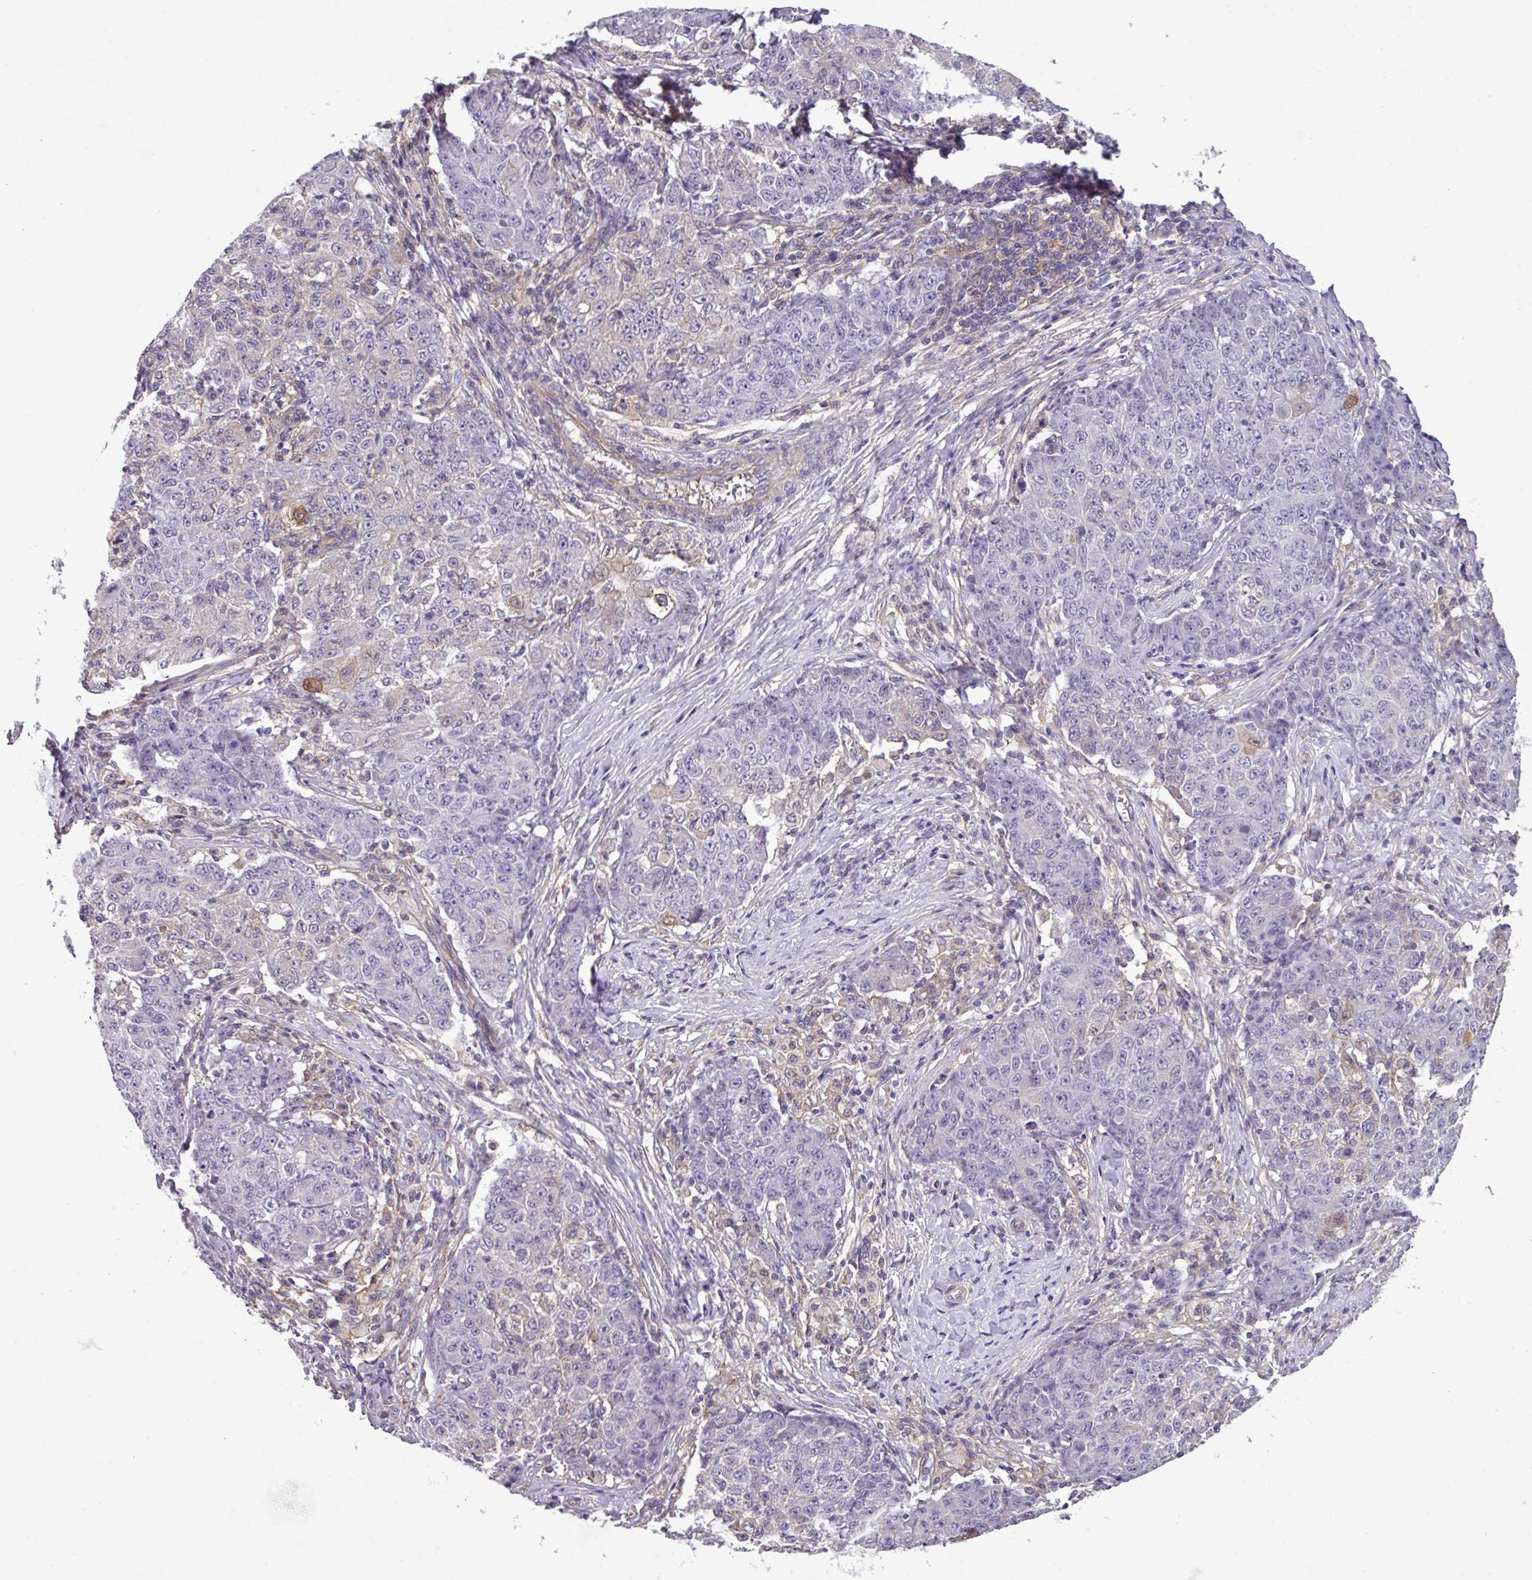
{"staining": {"intensity": "negative", "quantity": "none", "location": "none"}, "tissue": "ovarian cancer", "cell_type": "Tumor cells", "image_type": "cancer", "snomed": [{"axis": "morphology", "description": "Carcinoma, endometroid"}, {"axis": "topography", "description": "Ovary"}], "caption": "Ovarian endometroid carcinoma was stained to show a protein in brown. There is no significant expression in tumor cells.", "gene": "SLC23A2", "patient": {"sex": "female", "age": 42}}